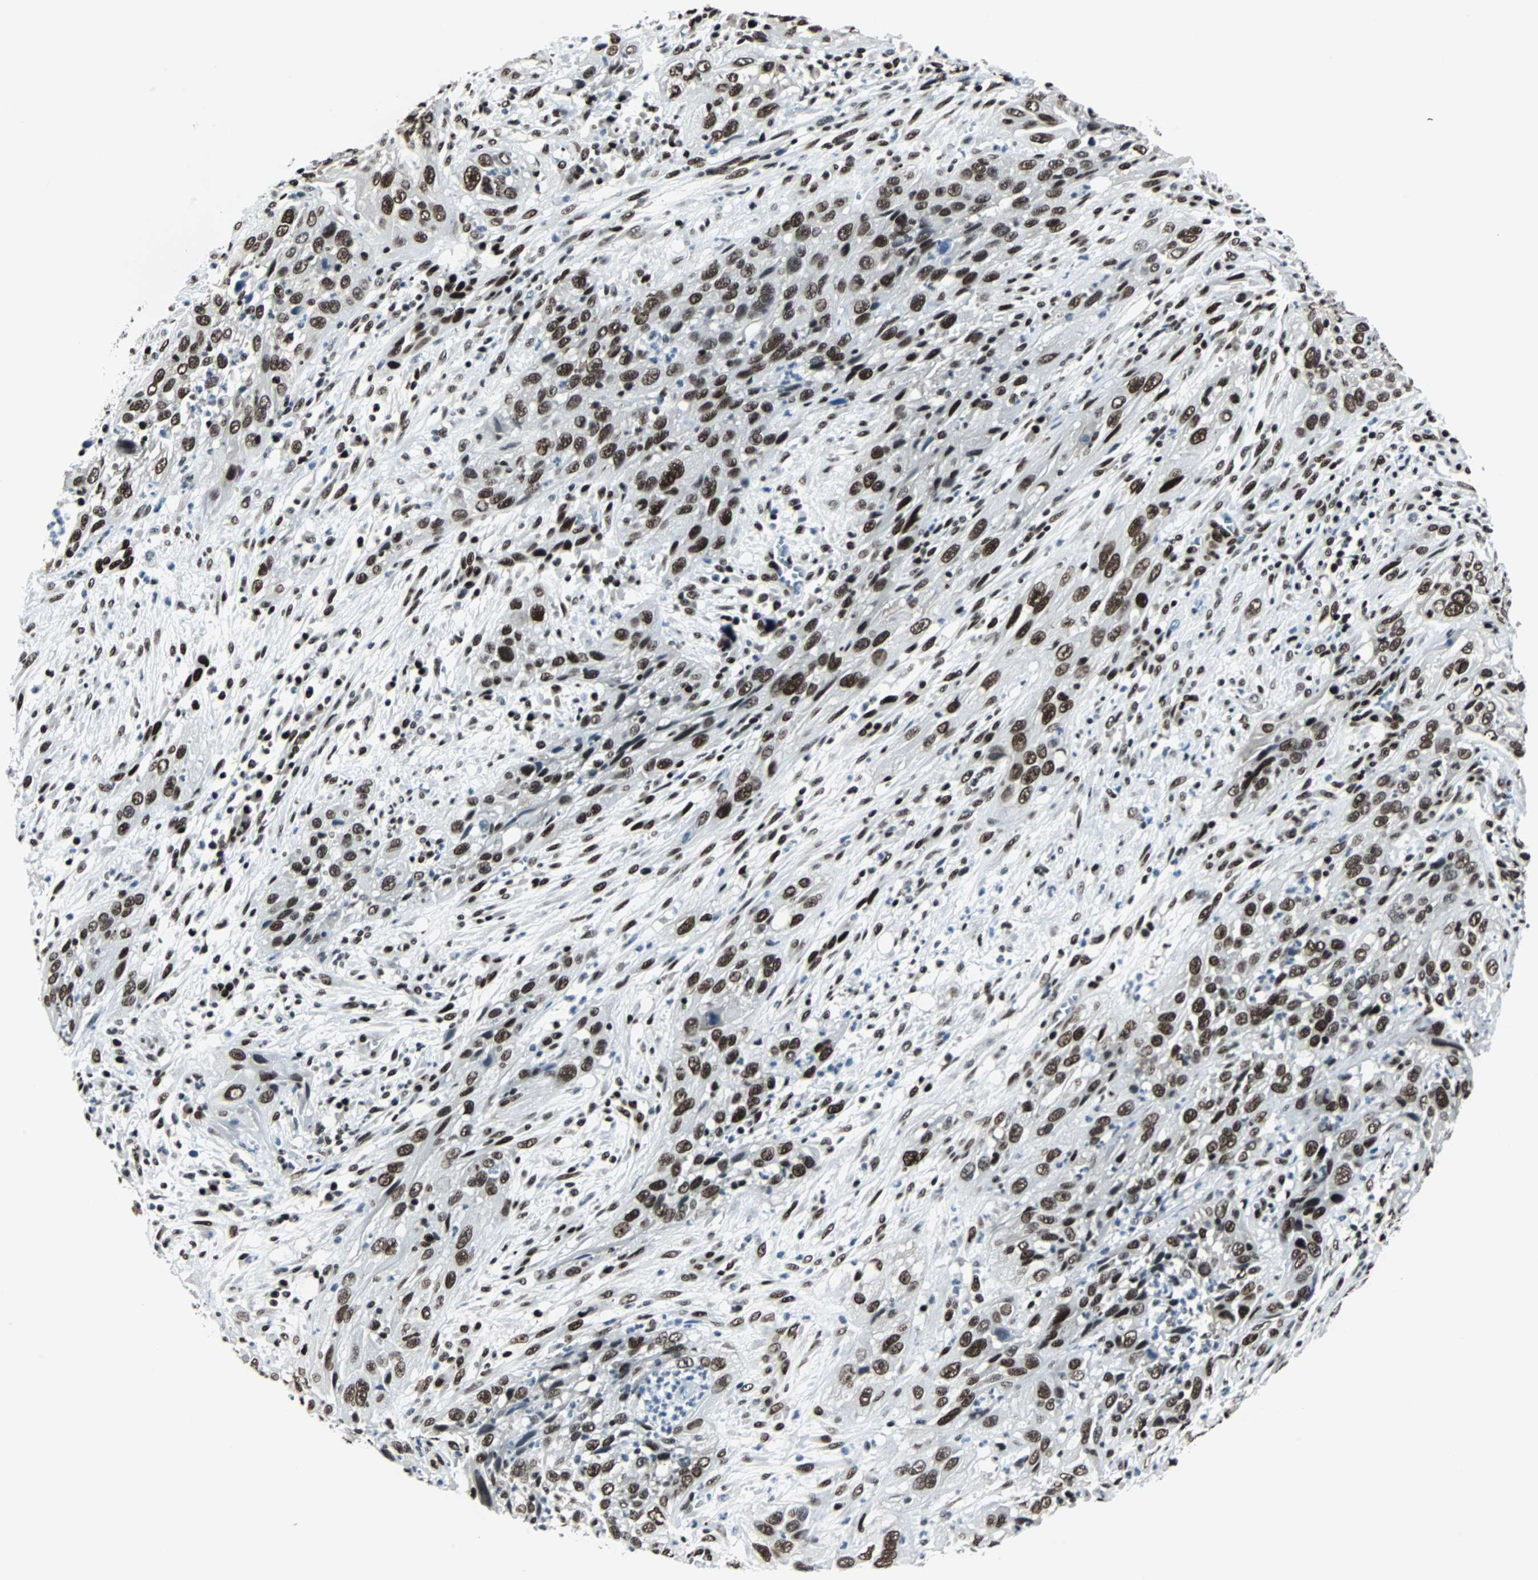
{"staining": {"intensity": "strong", "quantity": ">75%", "location": "nuclear"}, "tissue": "cervical cancer", "cell_type": "Tumor cells", "image_type": "cancer", "snomed": [{"axis": "morphology", "description": "Squamous cell carcinoma, NOS"}, {"axis": "topography", "description": "Cervix"}], "caption": "Protein staining by IHC exhibits strong nuclear positivity in approximately >75% of tumor cells in cervical cancer (squamous cell carcinoma). (Stains: DAB (3,3'-diaminobenzidine) in brown, nuclei in blue, Microscopy: brightfield microscopy at high magnification).", "gene": "MEF2D", "patient": {"sex": "female", "age": 32}}